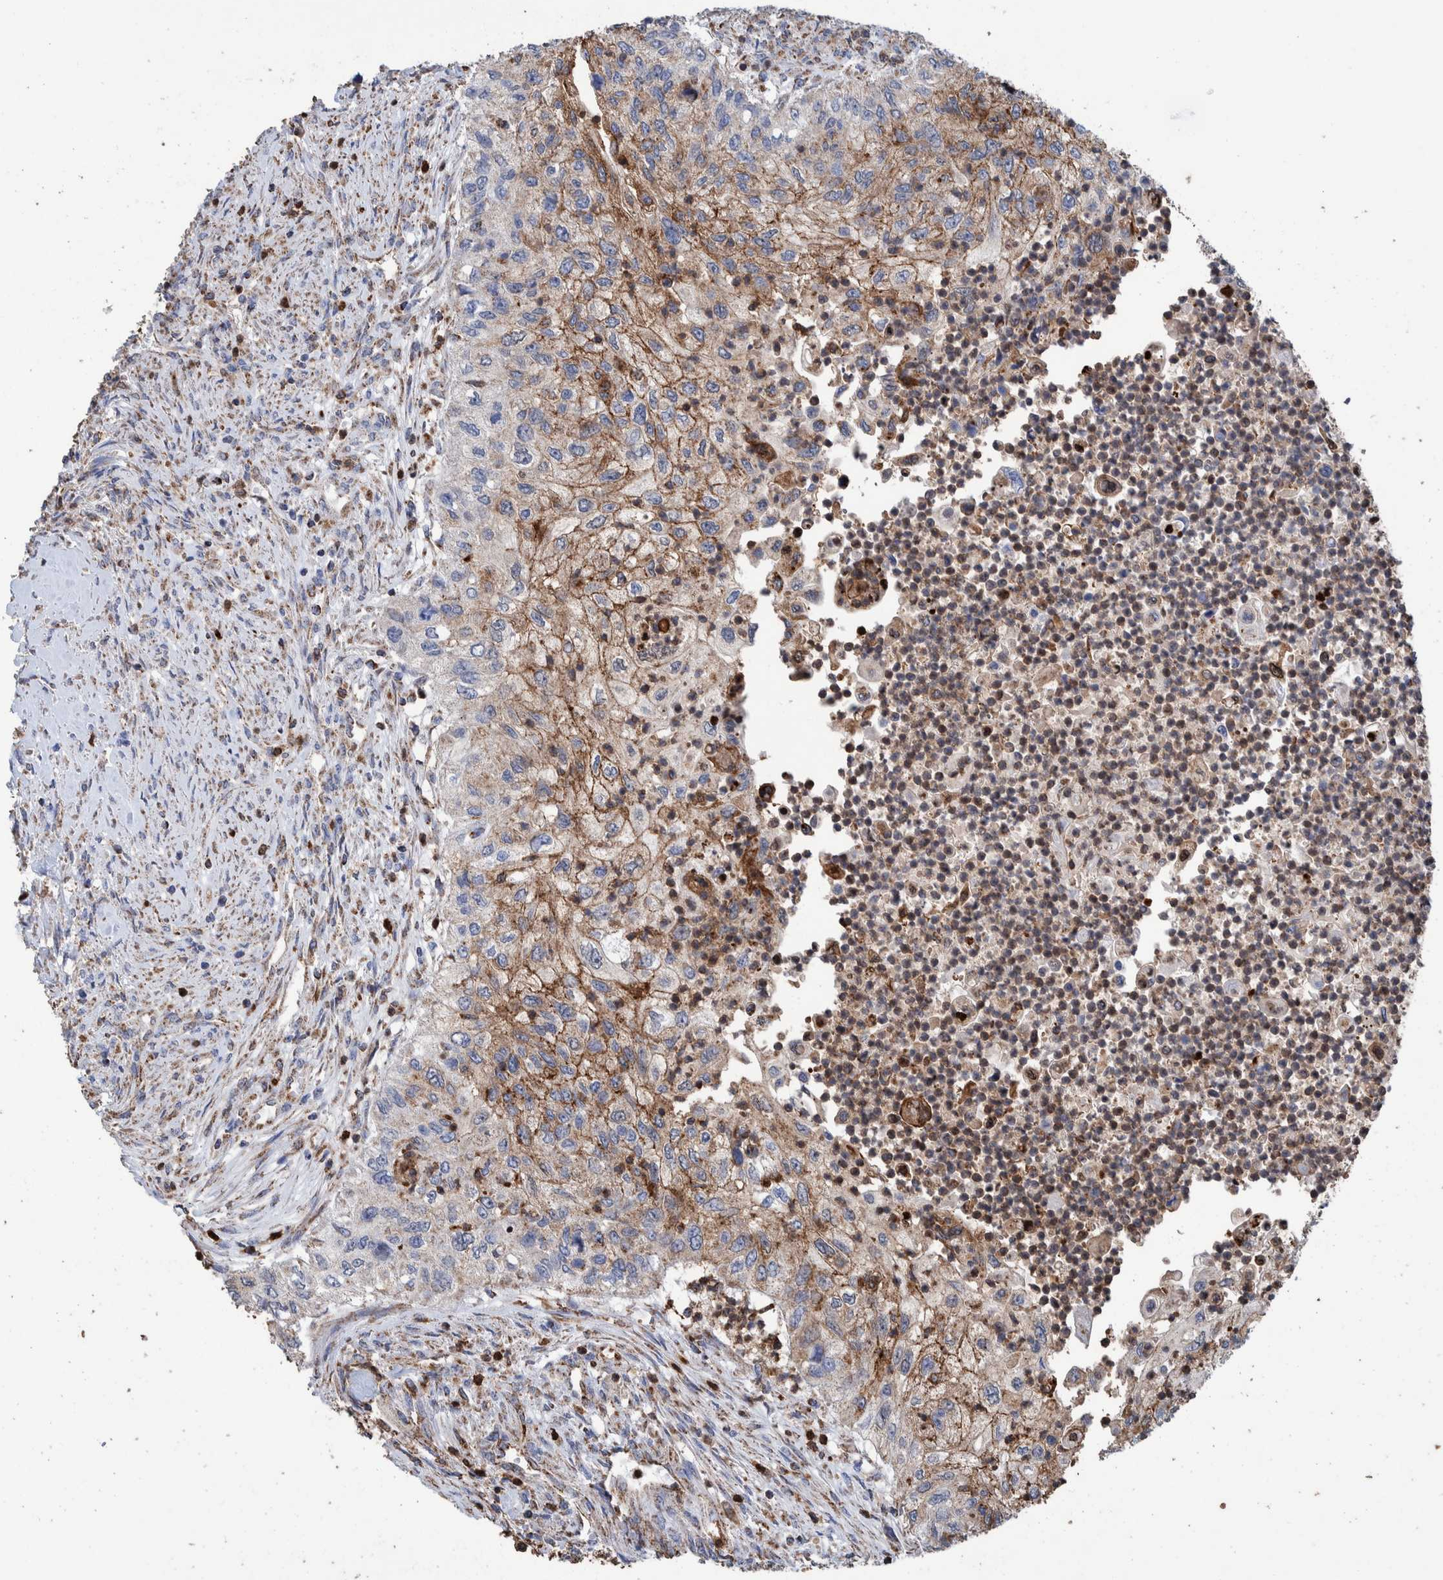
{"staining": {"intensity": "weak", "quantity": "<25%", "location": "cytoplasmic/membranous"}, "tissue": "urothelial cancer", "cell_type": "Tumor cells", "image_type": "cancer", "snomed": [{"axis": "morphology", "description": "Urothelial carcinoma, High grade"}, {"axis": "topography", "description": "Urinary bladder"}], "caption": "Tumor cells are negative for brown protein staining in urothelial carcinoma (high-grade).", "gene": "DECR1", "patient": {"sex": "female", "age": 60}}